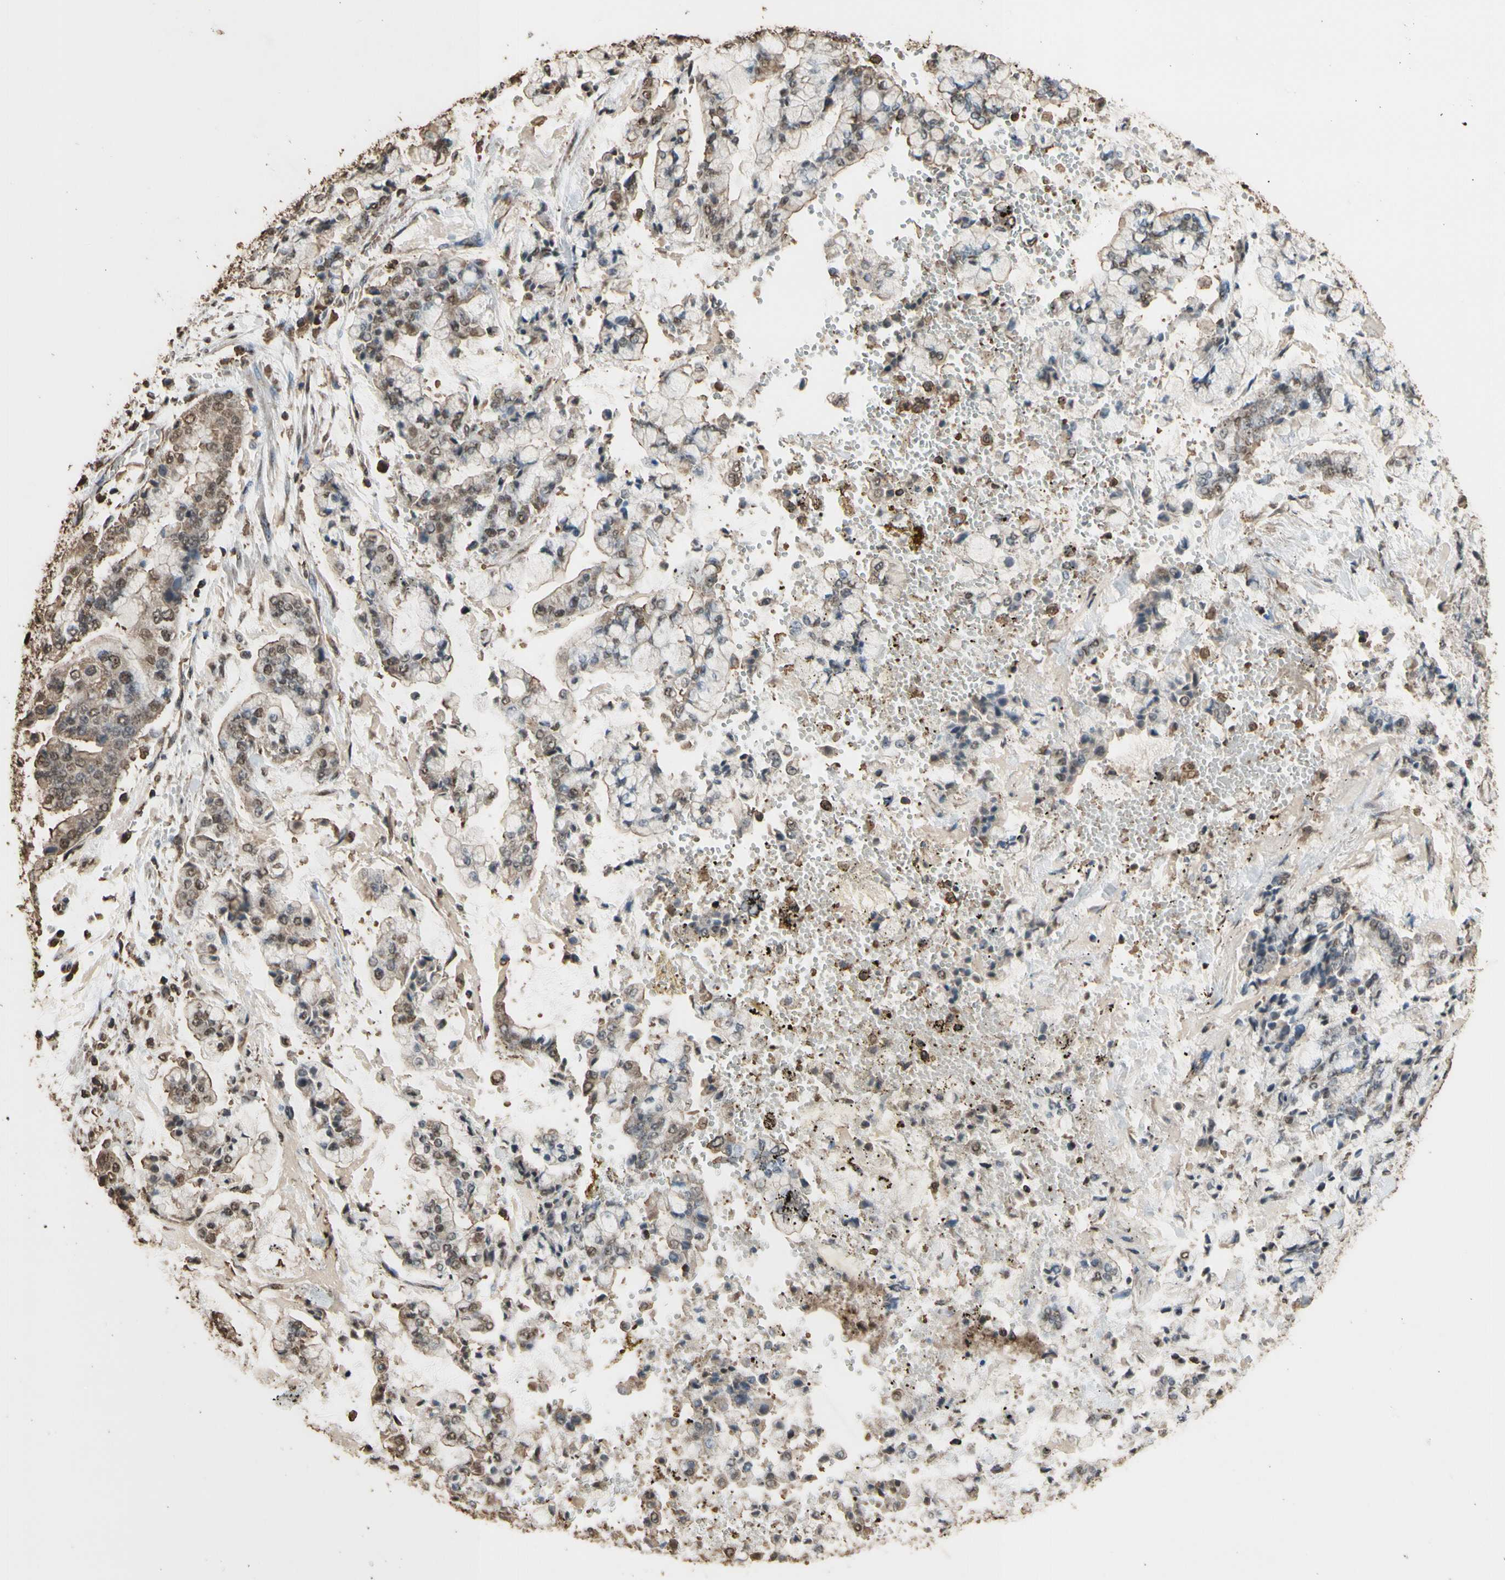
{"staining": {"intensity": "moderate", "quantity": ">75%", "location": "cytoplasmic/membranous,nuclear"}, "tissue": "stomach cancer", "cell_type": "Tumor cells", "image_type": "cancer", "snomed": [{"axis": "morphology", "description": "Adenocarcinoma, NOS"}, {"axis": "topography", "description": "Stomach"}], "caption": "Immunohistochemistry histopathology image of neoplastic tissue: human stomach cancer stained using immunohistochemistry exhibits medium levels of moderate protein expression localized specifically in the cytoplasmic/membranous and nuclear of tumor cells, appearing as a cytoplasmic/membranous and nuclear brown color.", "gene": "TNFSF13B", "patient": {"sex": "male", "age": 76}}